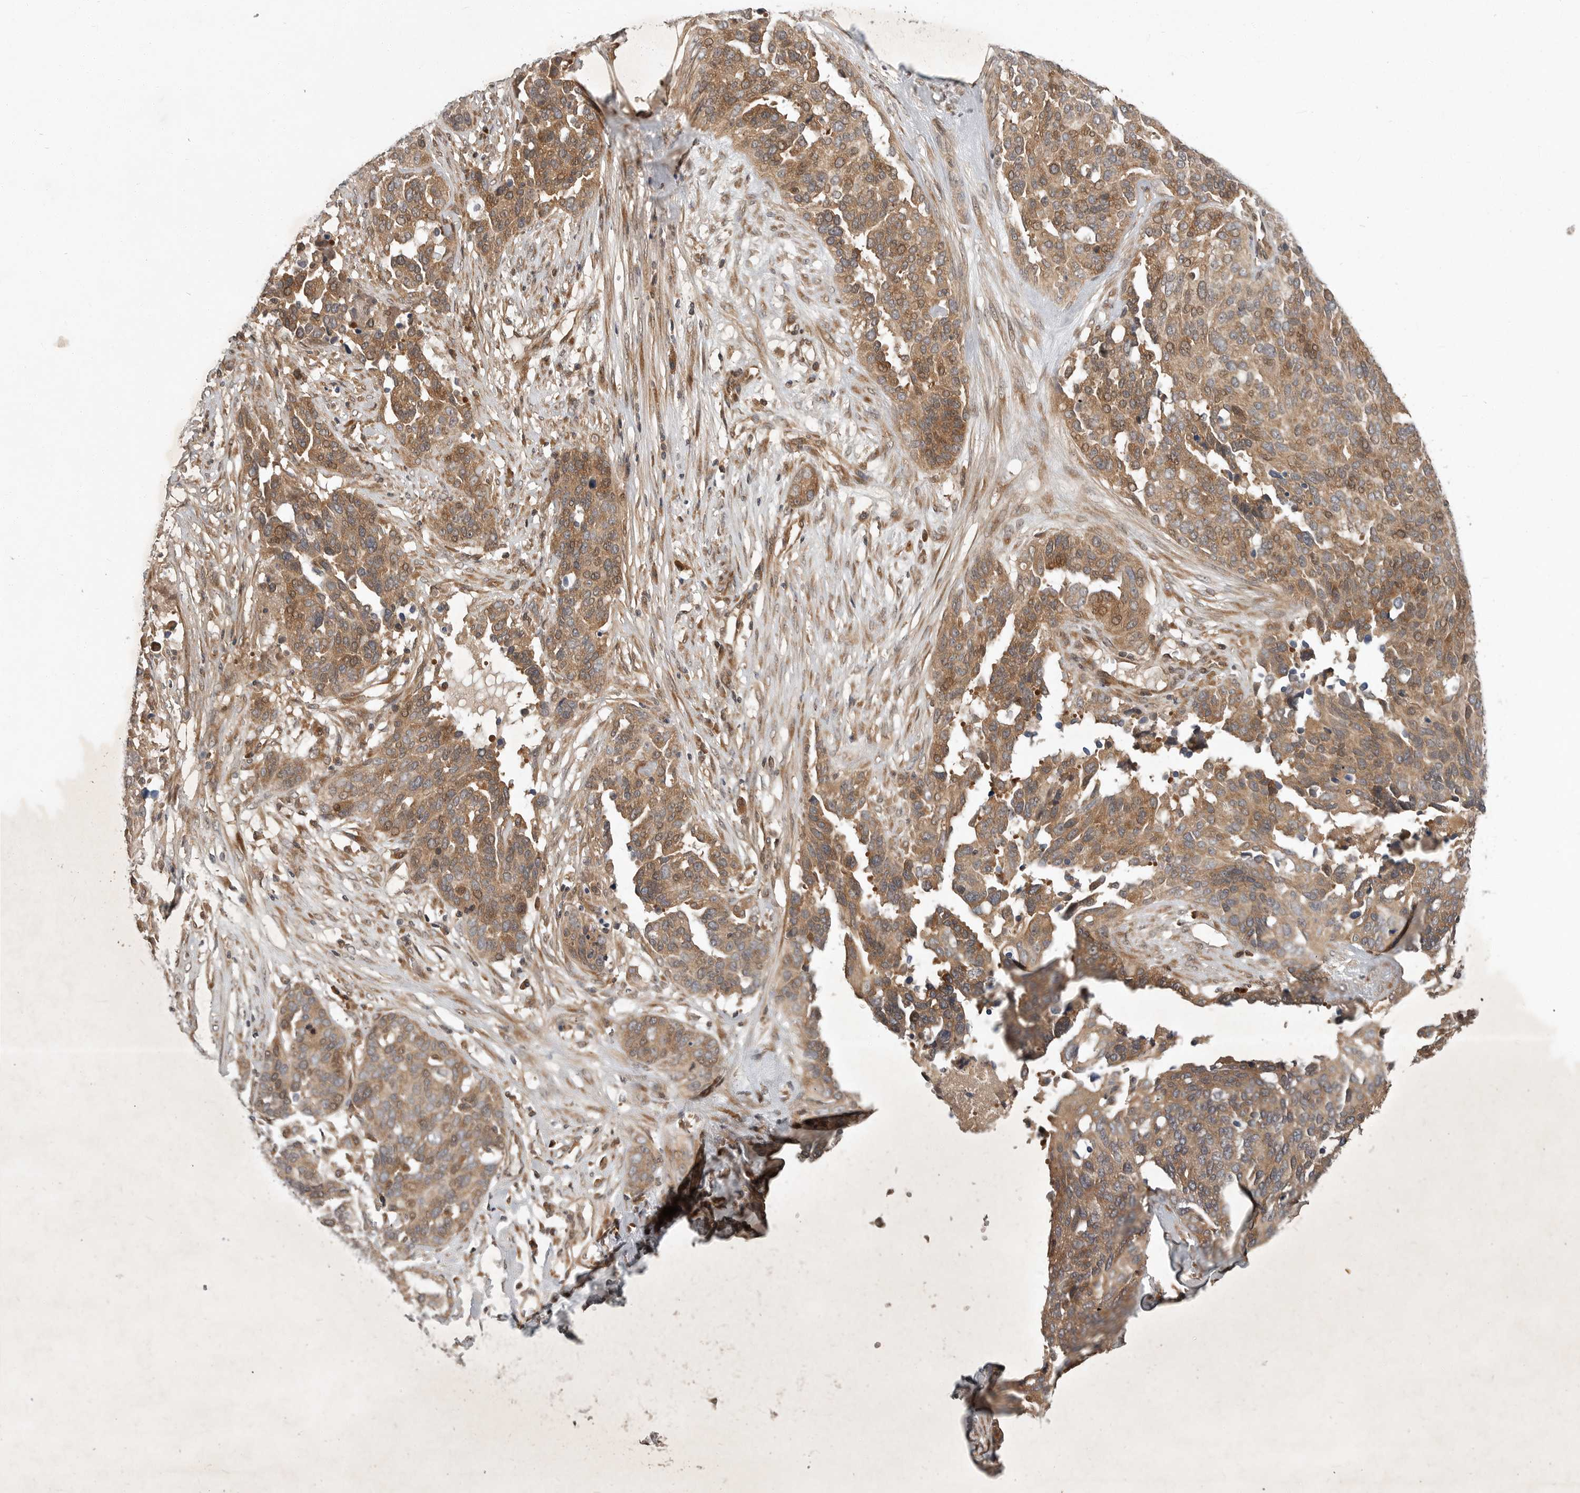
{"staining": {"intensity": "moderate", "quantity": ">75%", "location": "cytoplasmic/membranous,nuclear"}, "tissue": "ovarian cancer", "cell_type": "Tumor cells", "image_type": "cancer", "snomed": [{"axis": "morphology", "description": "Cystadenocarcinoma, serous, NOS"}, {"axis": "topography", "description": "Ovary"}], "caption": "Serous cystadenocarcinoma (ovarian) stained with IHC displays moderate cytoplasmic/membranous and nuclear expression in approximately >75% of tumor cells.", "gene": "OSBPL9", "patient": {"sex": "female", "age": 44}}